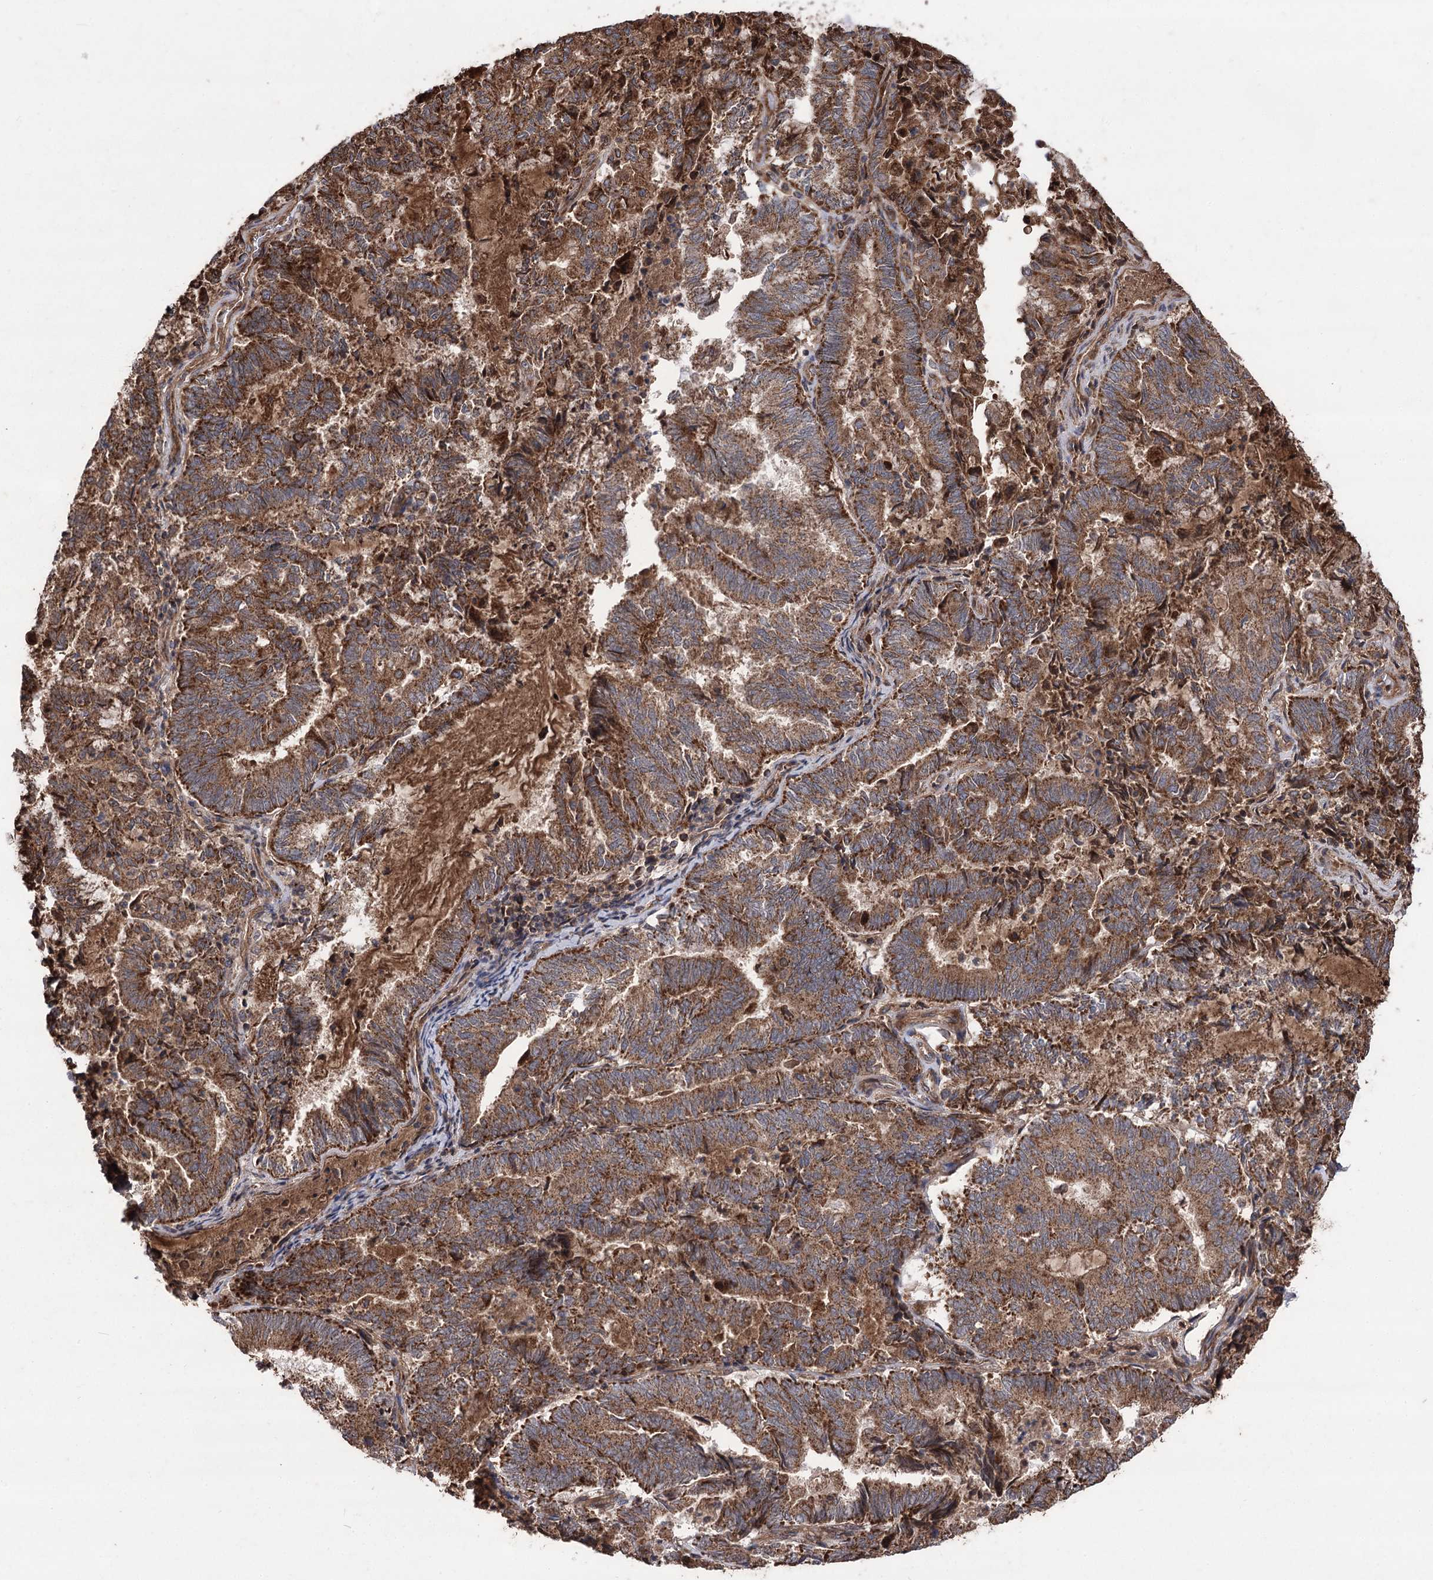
{"staining": {"intensity": "strong", "quantity": ">75%", "location": "cytoplasmic/membranous"}, "tissue": "endometrial cancer", "cell_type": "Tumor cells", "image_type": "cancer", "snomed": [{"axis": "morphology", "description": "Adenocarcinoma, NOS"}, {"axis": "topography", "description": "Endometrium"}], "caption": "Protein staining displays strong cytoplasmic/membranous staining in approximately >75% of tumor cells in endometrial cancer. (IHC, brightfield microscopy, high magnification).", "gene": "RASSF3", "patient": {"sex": "female", "age": 80}}